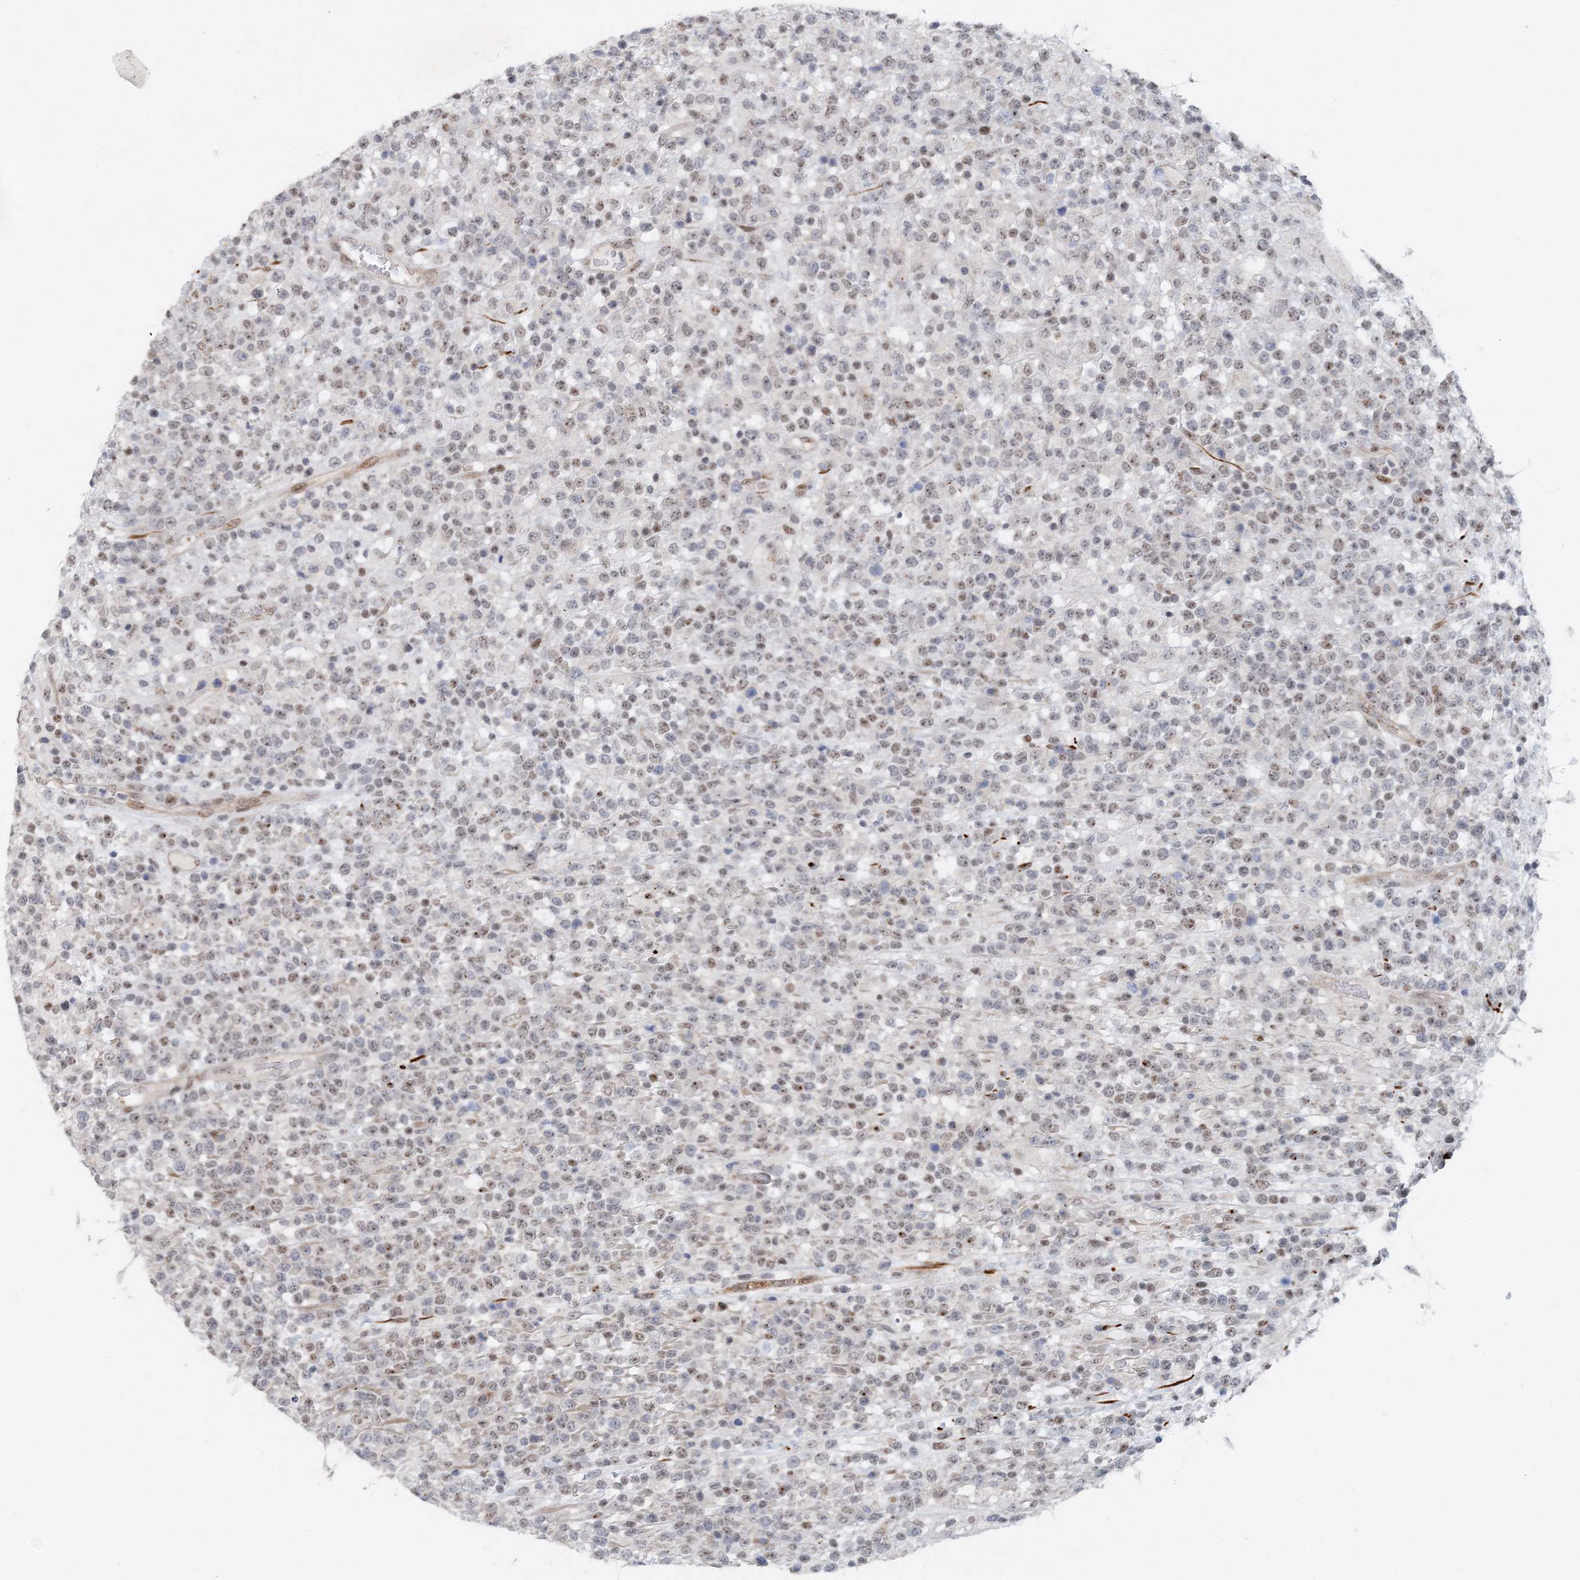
{"staining": {"intensity": "weak", "quantity": "25%-75%", "location": "nuclear"}, "tissue": "lymphoma", "cell_type": "Tumor cells", "image_type": "cancer", "snomed": [{"axis": "morphology", "description": "Malignant lymphoma, non-Hodgkin's type, High grade"}, {"axis": "topography", "description": "Colon"}], "caption": "Human lymphoma stained with a protein marker demonstrates weak staining in tumor cells.", "gene": "UIMC1", "patient": {"sex": "female", "age": 53}}